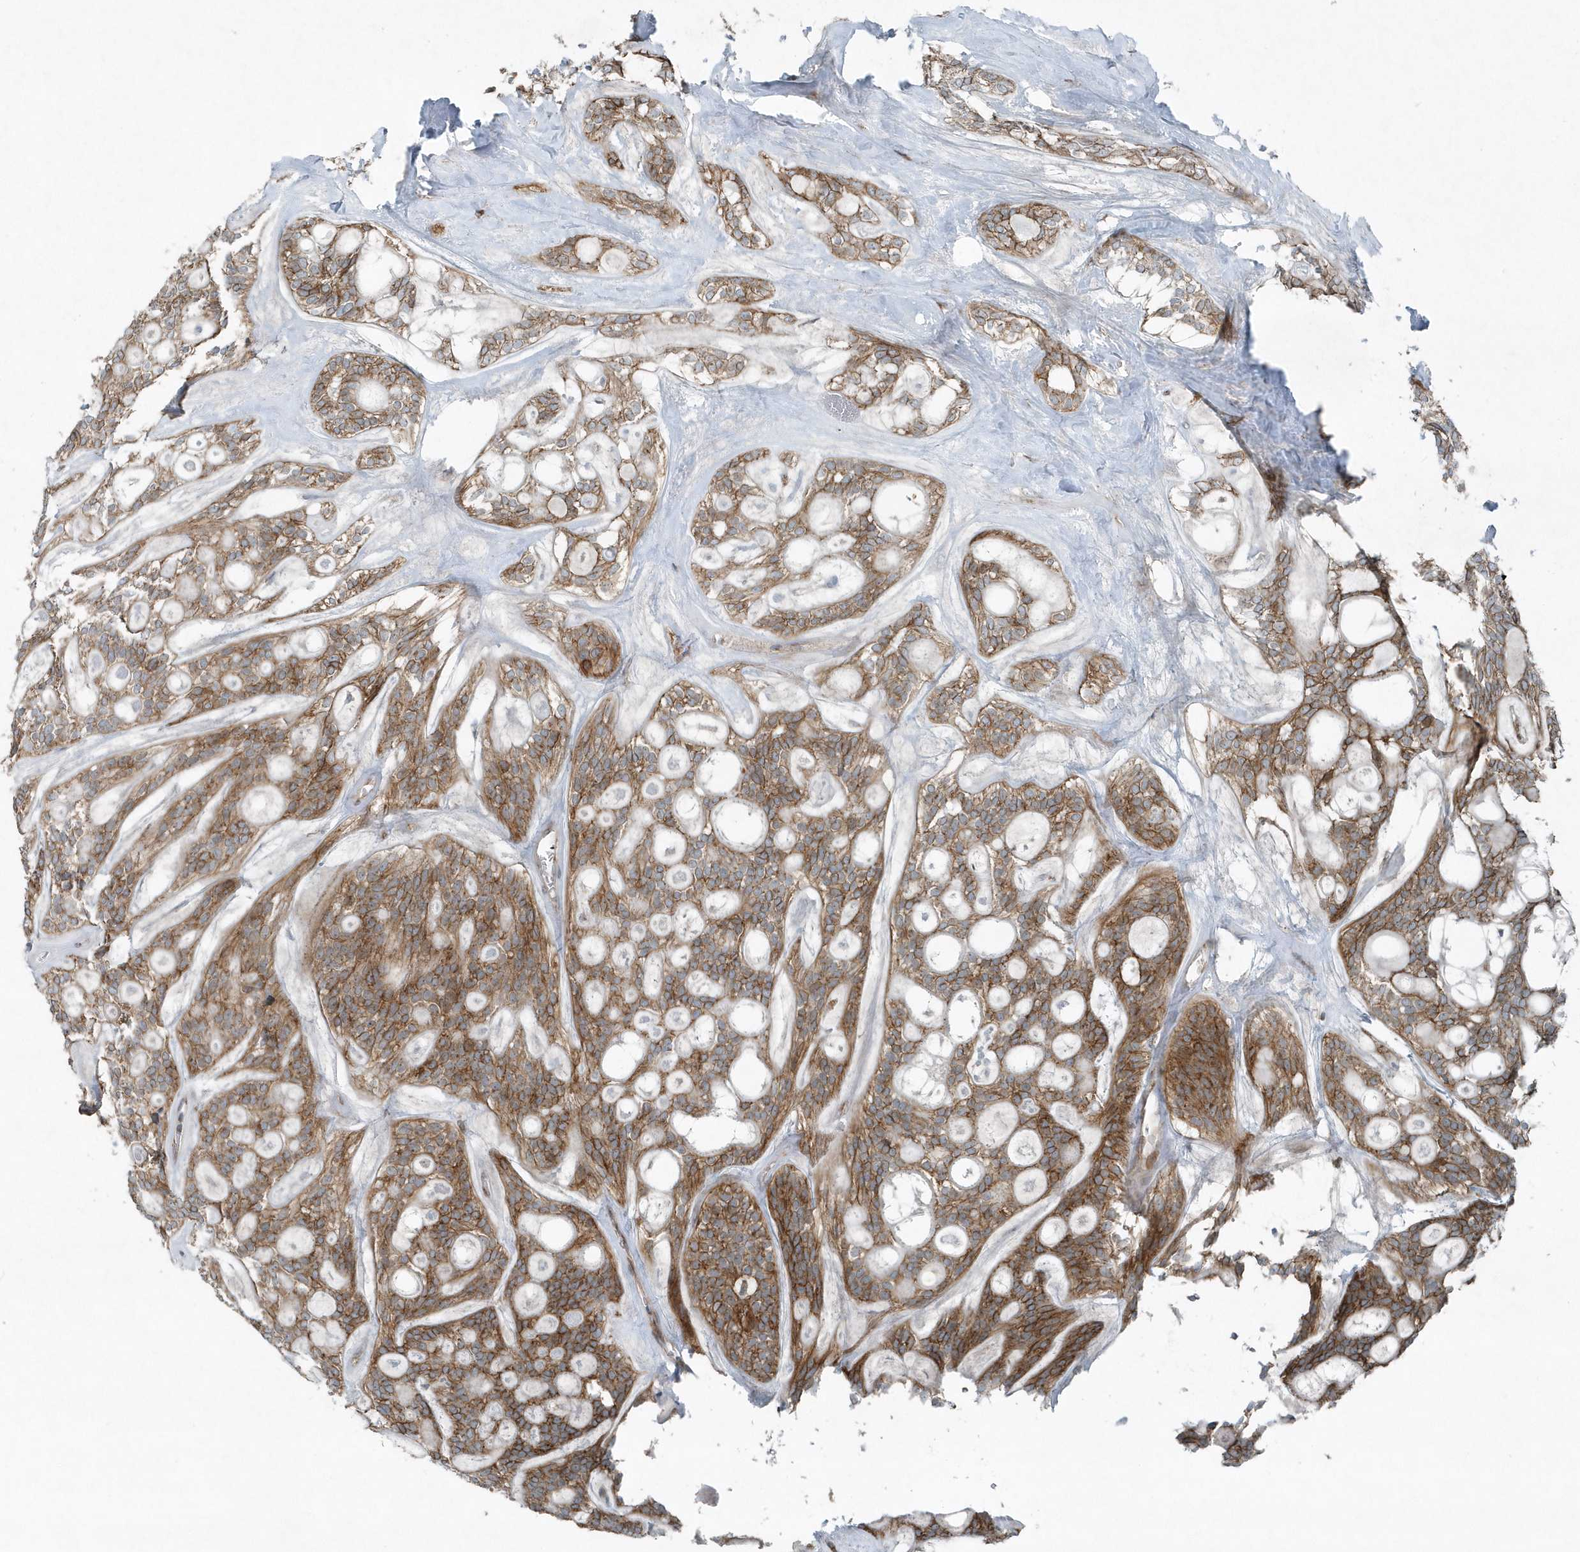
{"staining": {"intensity": "moderate", "quantity": ">75%", "location": "cytoplasmic/membranous"}, "tissue": "head and neck cancer", "cell_type": "Tumor cells", "image_type": "cancer", "snomed": [{"axis": "morphology", "description": "Adenocarcinoma, NOS"}, {"axis": "topography", "description": "Head-Neck"}], "caption": "The histopathology image shows immunohistochemical staining of adenocarcinoma (head and neck). There is moderate cytoplasmic/membranous positivity is identified in about >75% of tumor cells.", "gene": "GCC2", "patient": {"sex": "male", "age": 66}}